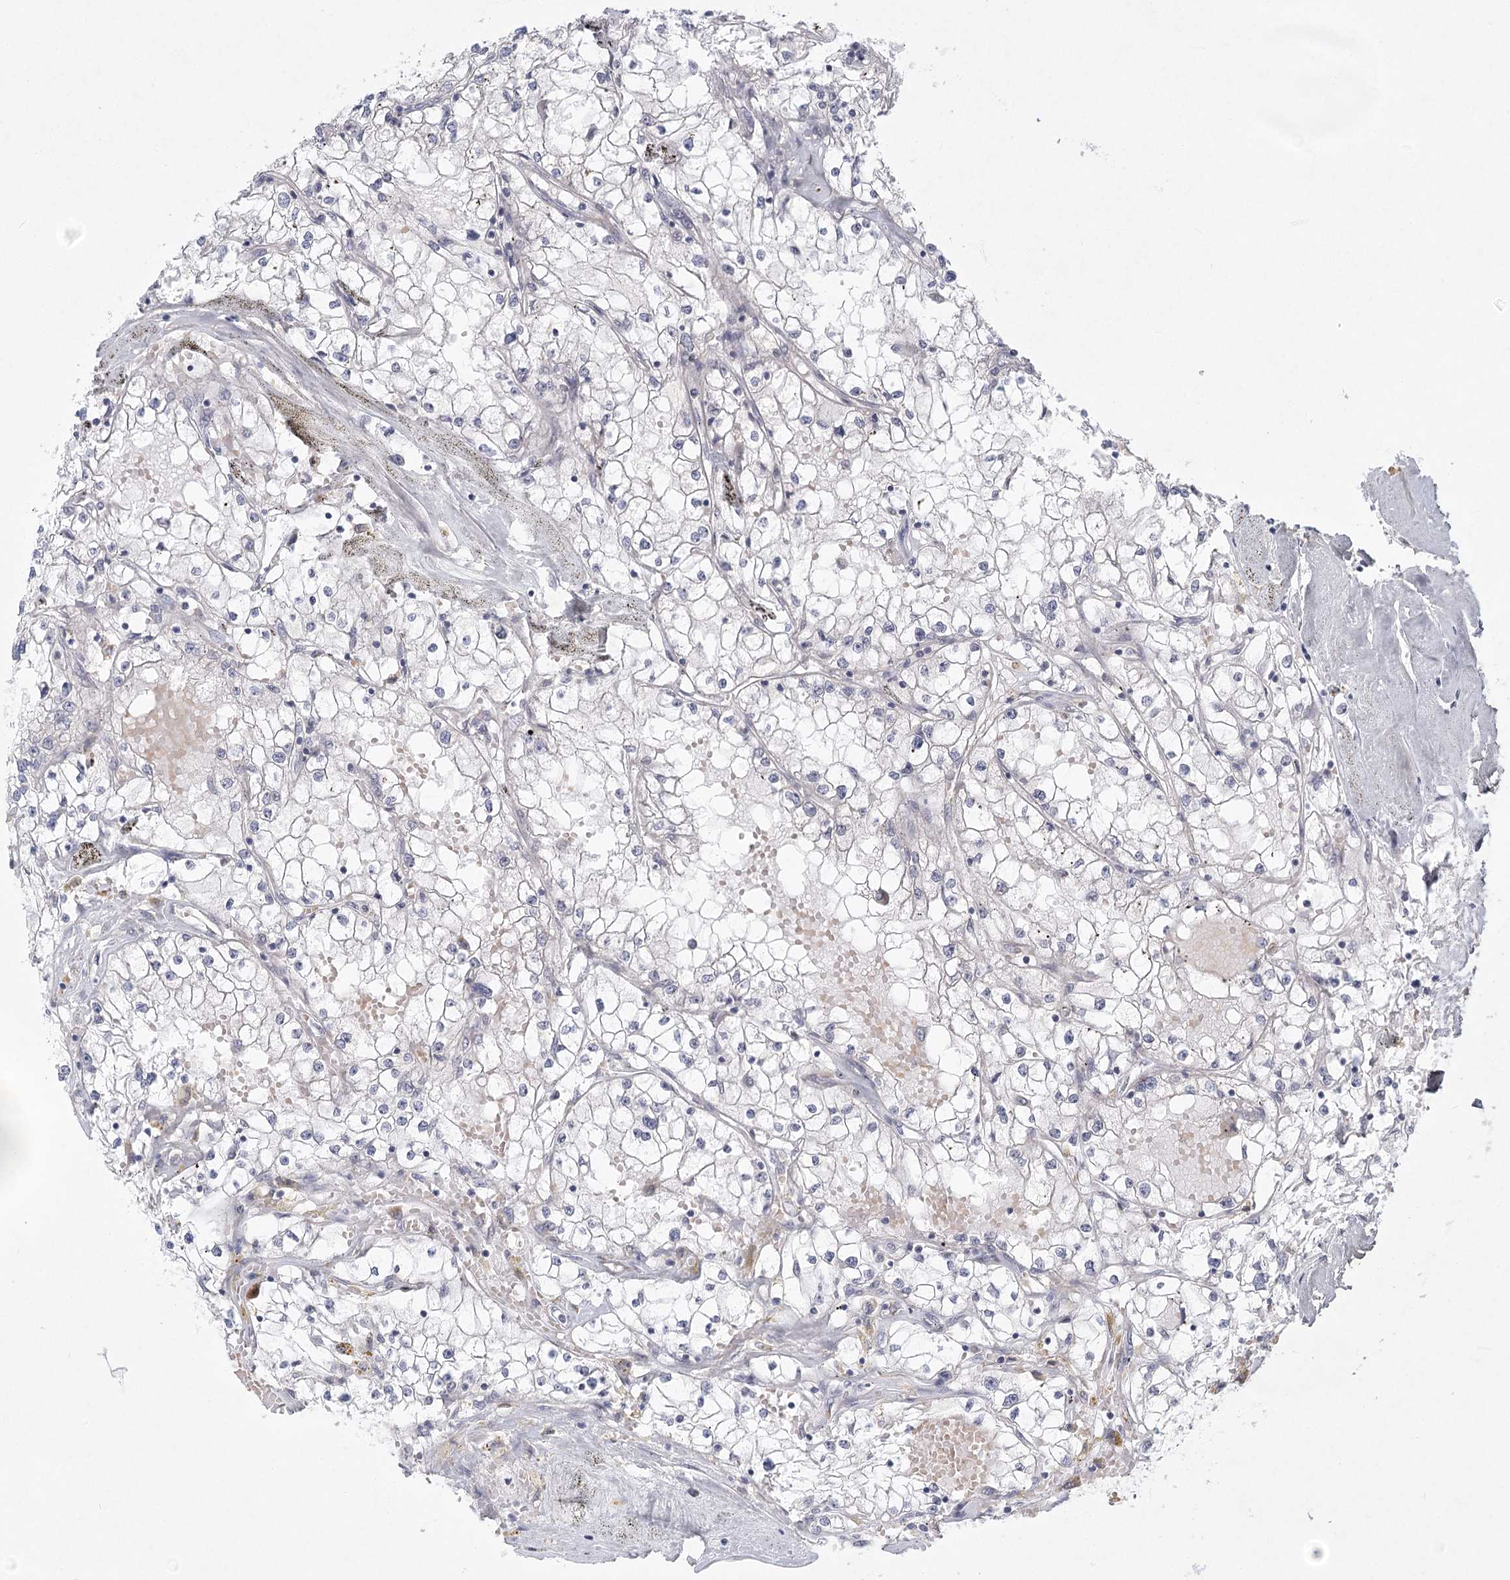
{"staining": {"intensity": "negative", "quantity": "none", "location": "none"}, "tissue": "renal cancer", "cell_type": "Tumor cells", "image_type": "cancer", "snomed": [{"axis": "morphology", "description": "Adenocarcinoma, NOS"}, {"axis": "topography", "description": "Kidney"}], "caption": "Photomicrograph shows no significant protein positivity in tumor cells of renal adenocarcinoma.", "gene": "MEPE", "patient": {"sex": "male", "age": 56}}